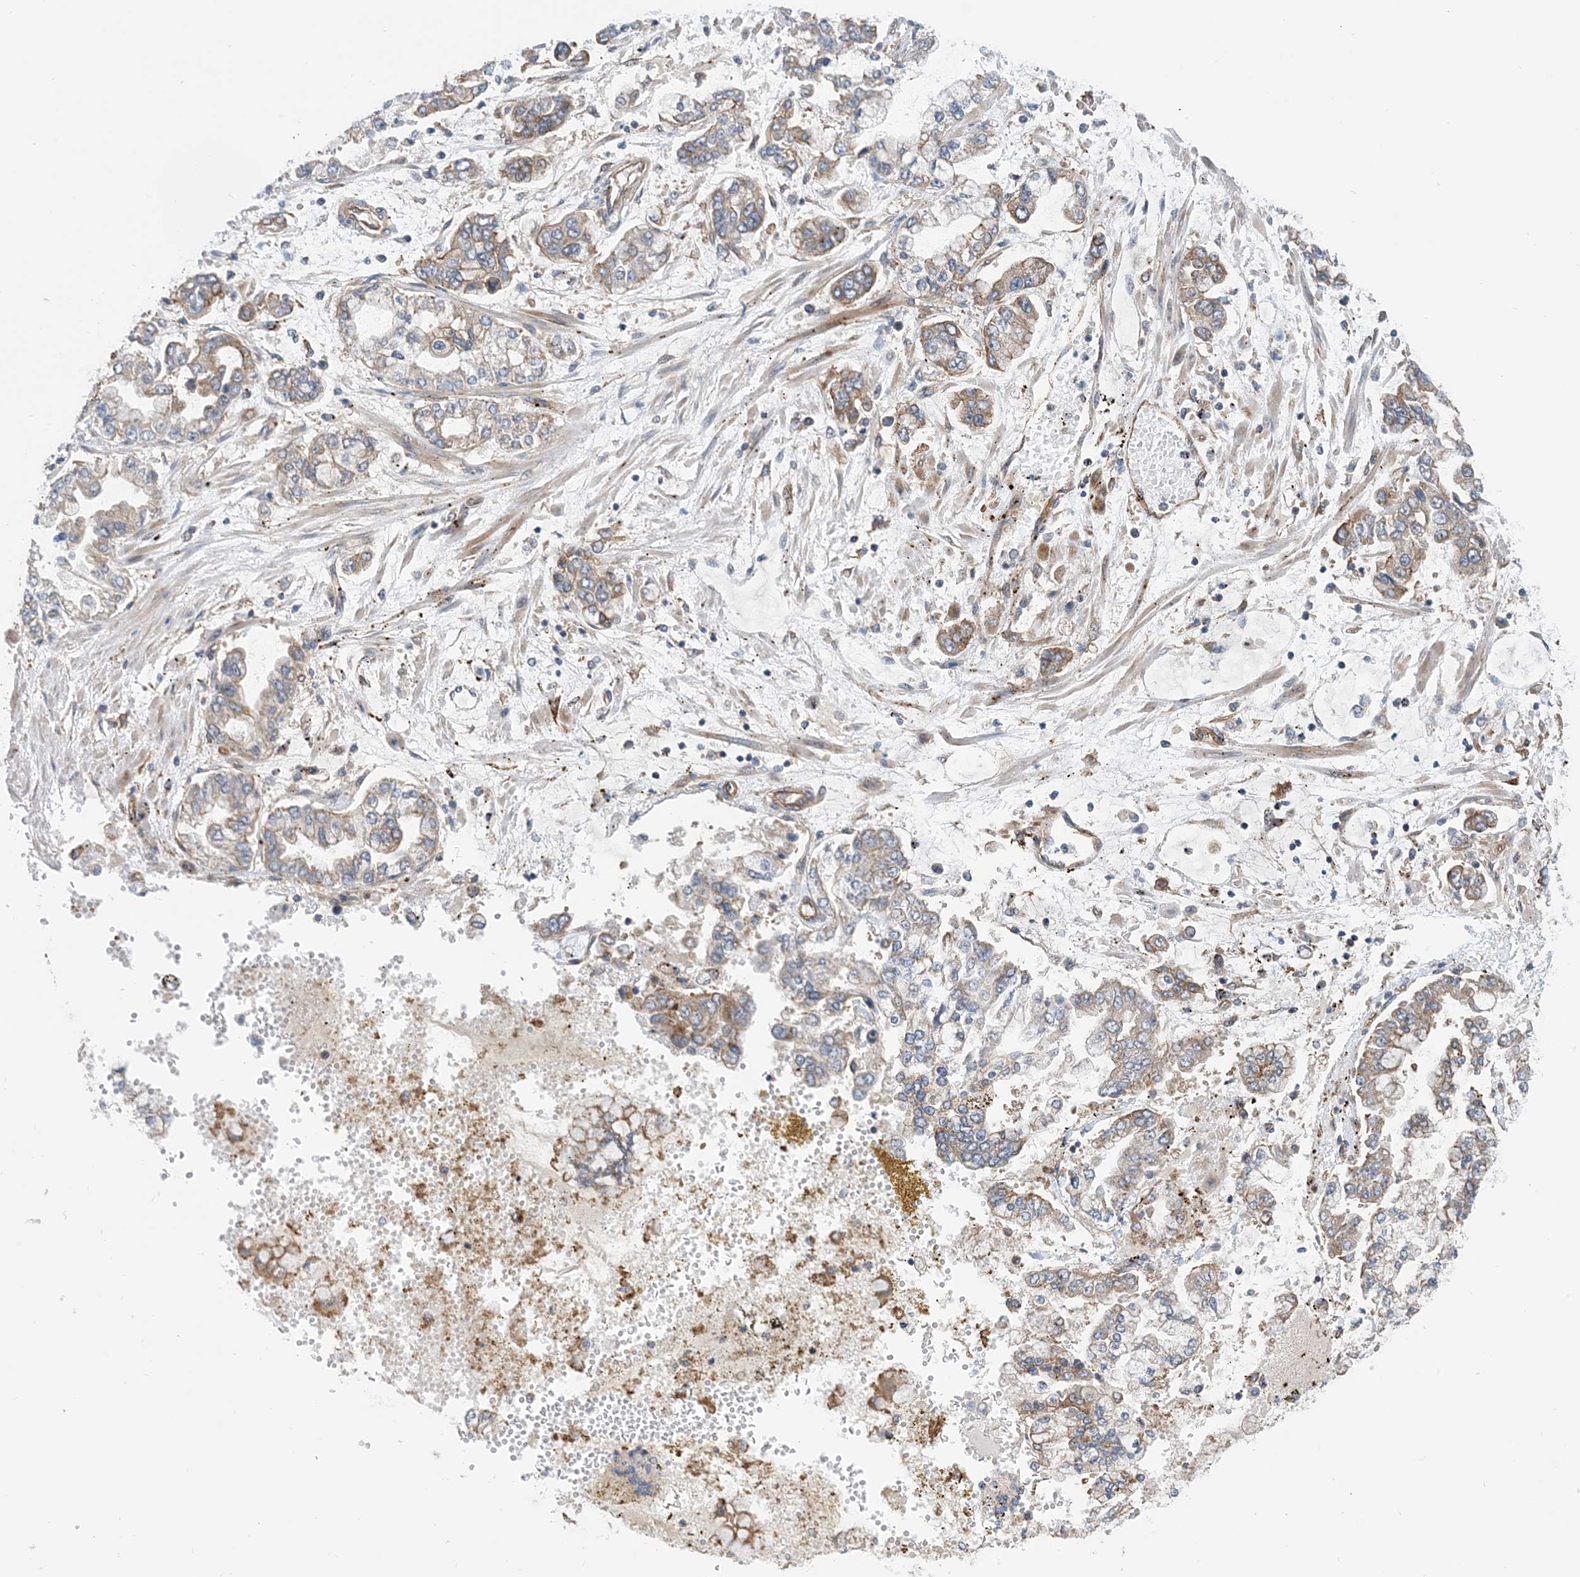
{"staining": {"intensity": "moderate", "quantity": "<25%", "location": "cytoplasmic/membranous"}, "tissue": "stomach cancer", "cell_type": "Tumor cells", "image_type": "cancer", "snomed": [{"axis": "morphology", "description": "Normal tissue, NOS"}, {"axis": "morphology", "description": "Adenocarcinoma, NOS"}, {"axis": "topography", "description": "Stomach, upper"}, {"axis": "topography", "description": "Stomach"}], "caption": "Tumor cells show low levels of moderate cytoplasmic/membranous positivity in about <25% of cells in human stomach adenocarcinoma.", "gene": "EHBP1", "patient": {"sex": "male", "age": 76}}